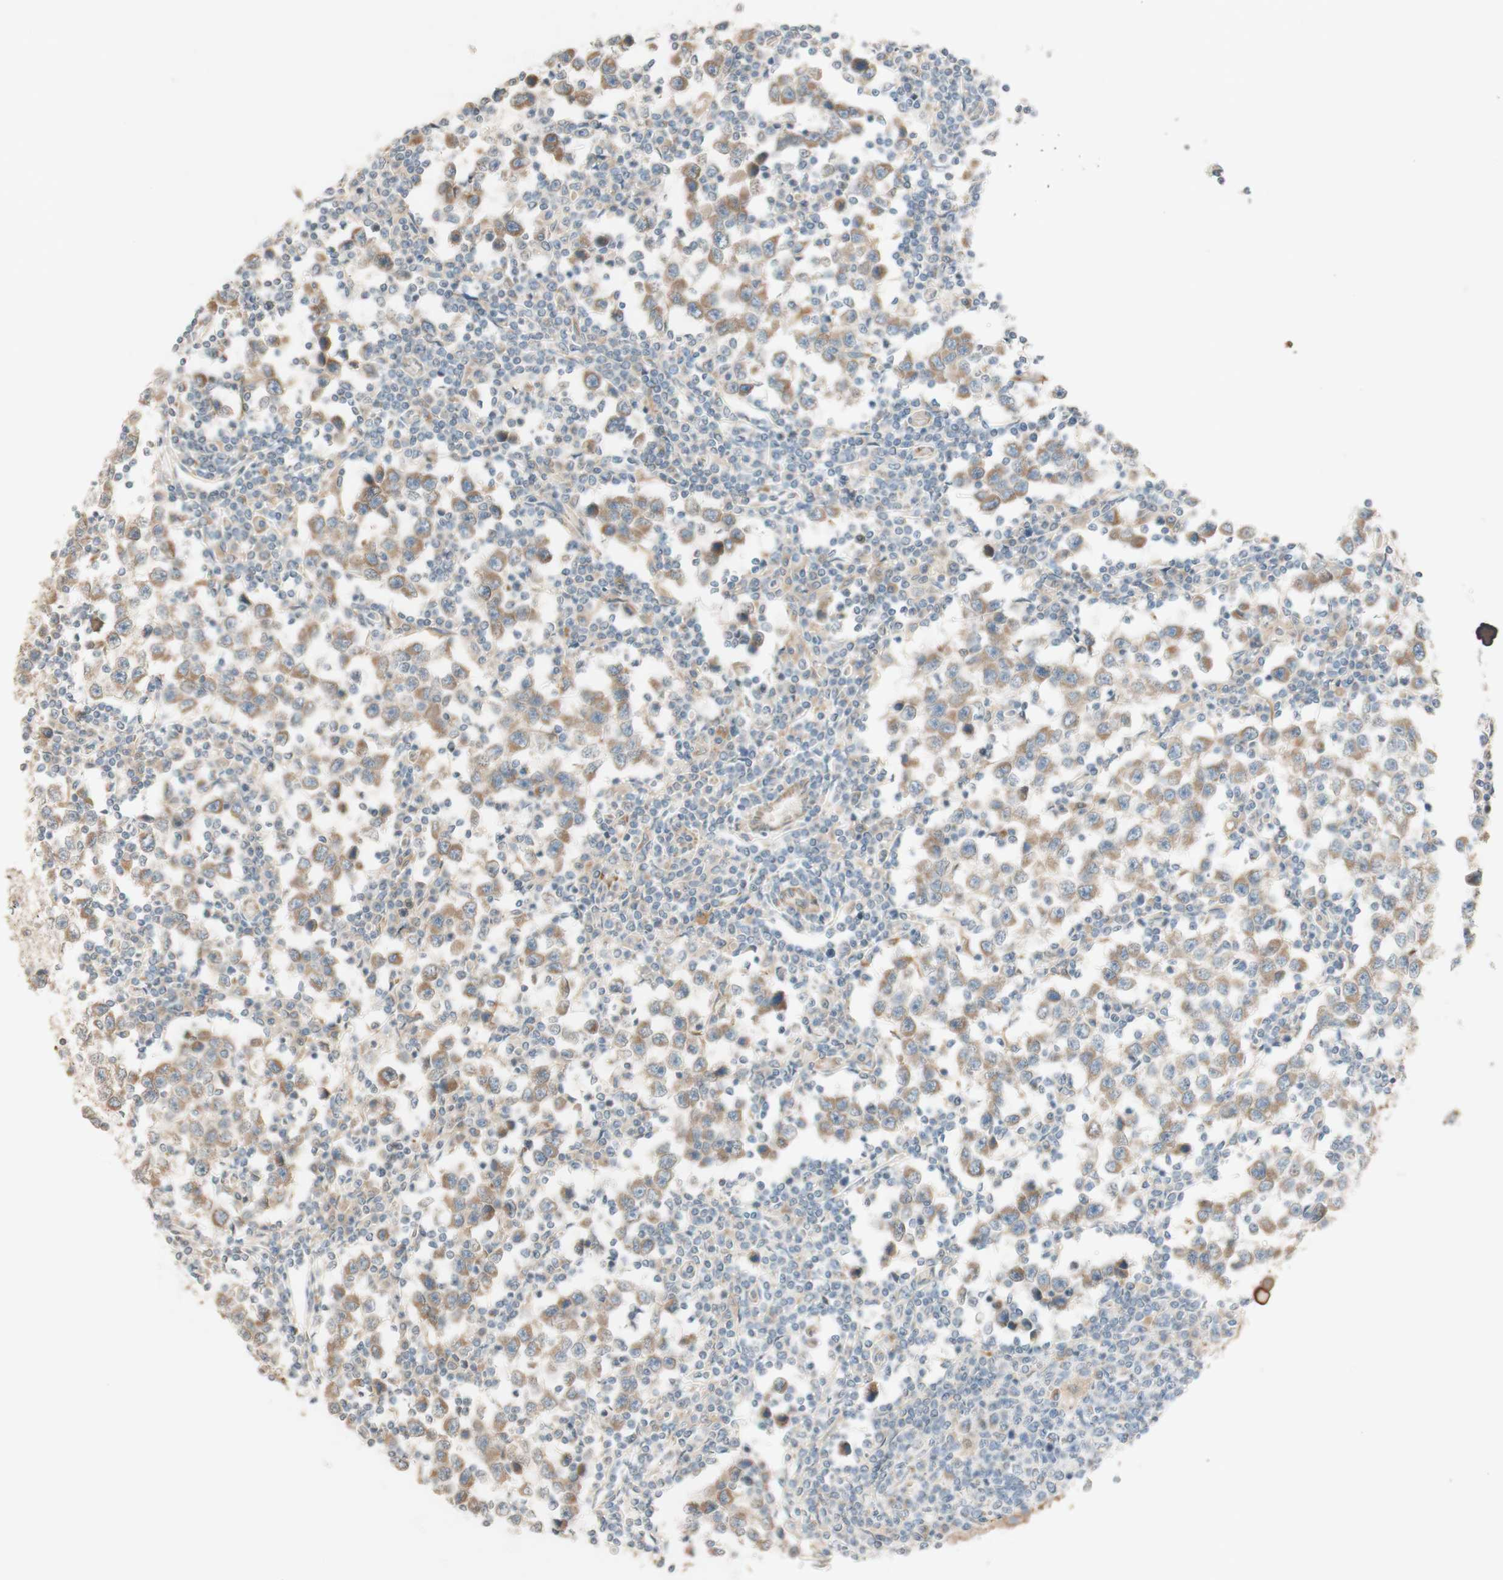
{"staining": {"intensity": "moderate", "quantity": ">75%", "location": "cytoplasmic/membranous"}, "tissue": "testis cancer", "cell_type": "Tumor cells", "image_type": "cancer", "snomed": [{"axis": "morphology", "description": "Seminoma, NOS"}, {"axis": "topography", "description": "Testis"}], "caption": "Testis cancer tissue demonstrates moderate cytoplasmic/membranous positivity in approximately >75% of tumor cells, visualized by immunohistochemistry. The protein is shown in brown color, while the nuclei are stained blue.", "gene": "CLCN2", "patient": {"sex": "male", "age": 65}}